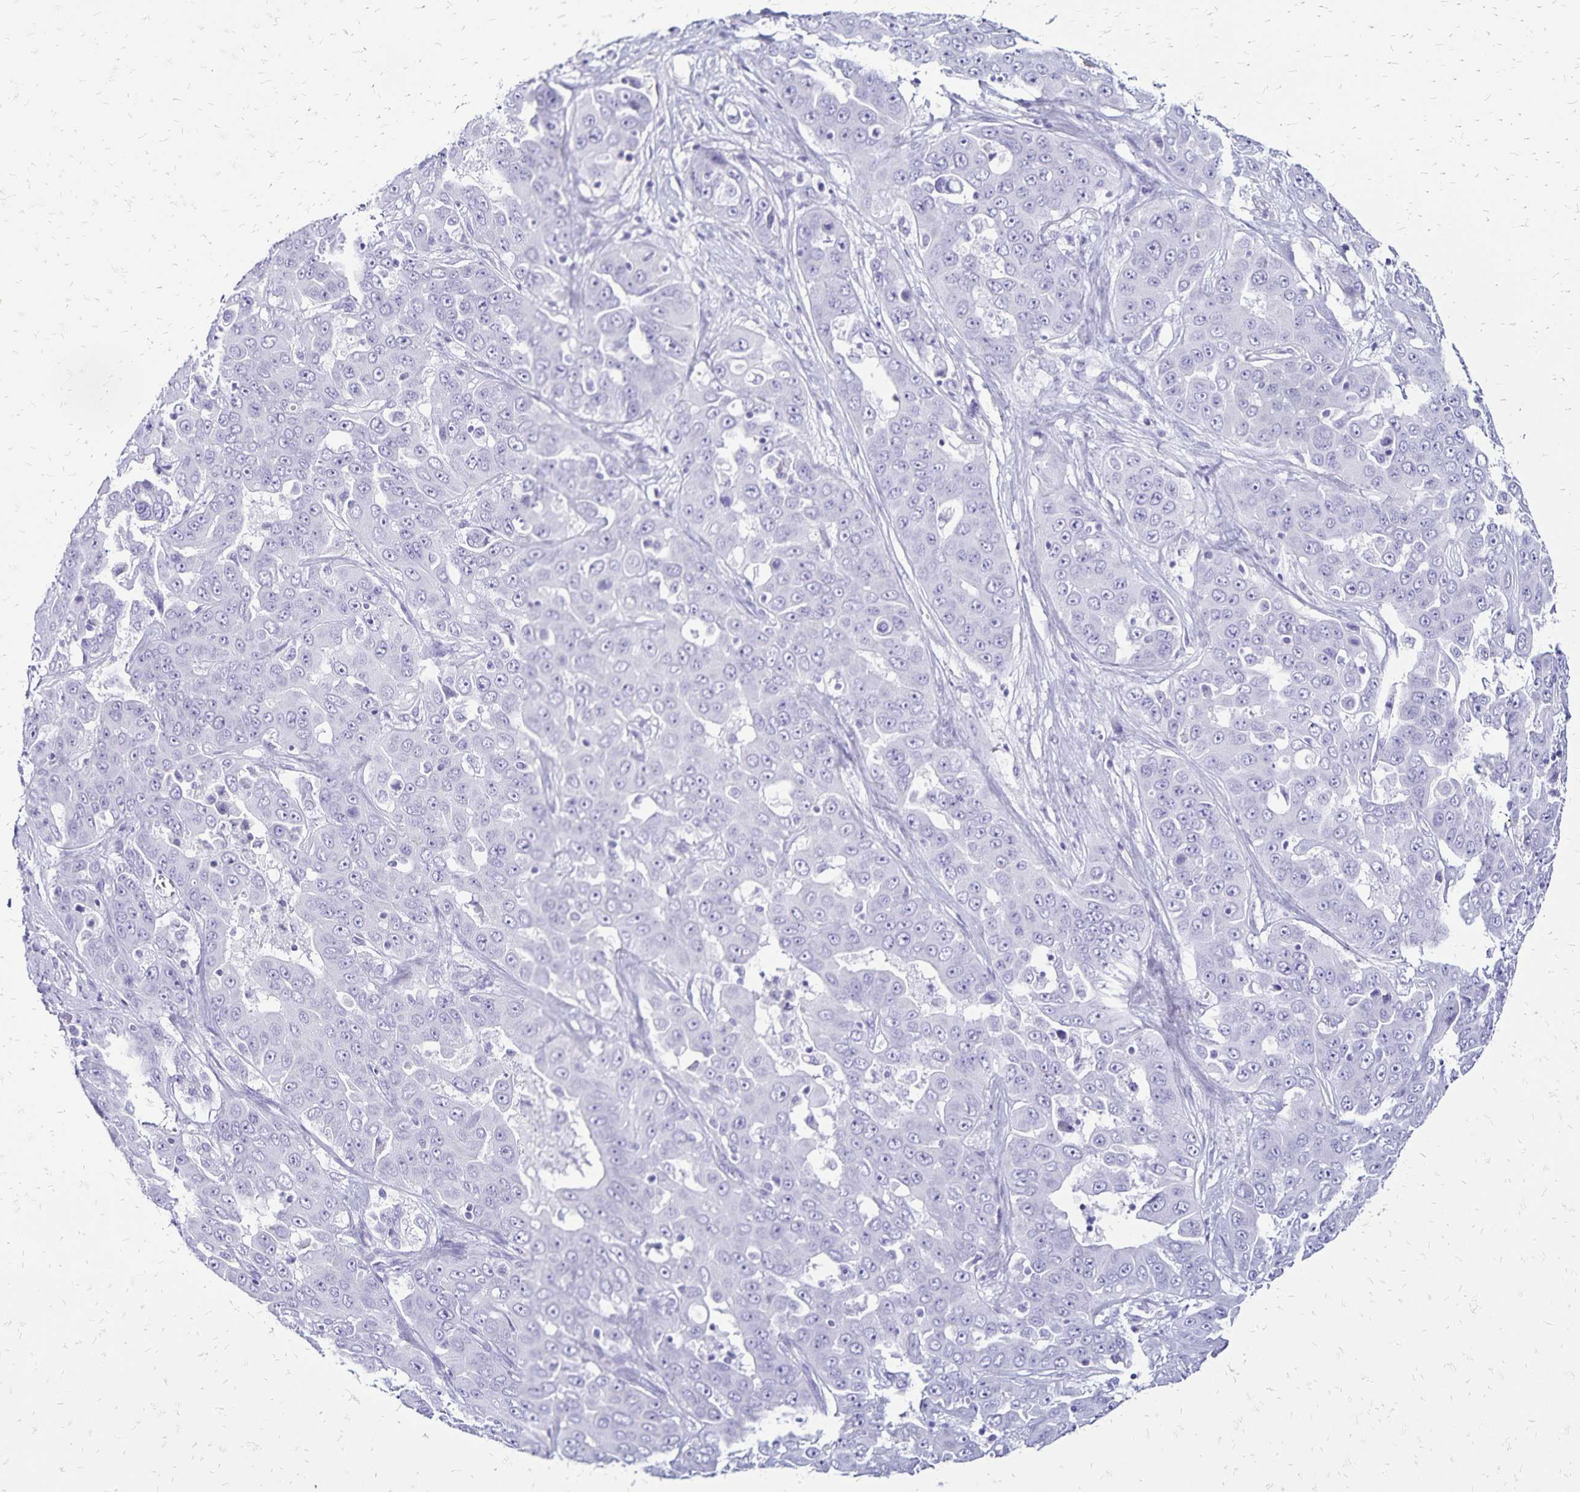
{"staining": {"intensity": "negative", "quantity": "none", "location": "none"}, "tissue": "liver cancer", "cell_type": "Tumor cells", "image_type": "cancer", "snomed": [{"axis": "morphology", "description": "Cholangiocarcinoma"}, {"axis": "topography", "description": "Liver"}], "caption": "The image demonstrates no significant positivity in tumor cells of cholangiocarcinoma (liver).", "gene": "LIN28B", "patient": {"sex": "female", "age": 52}}